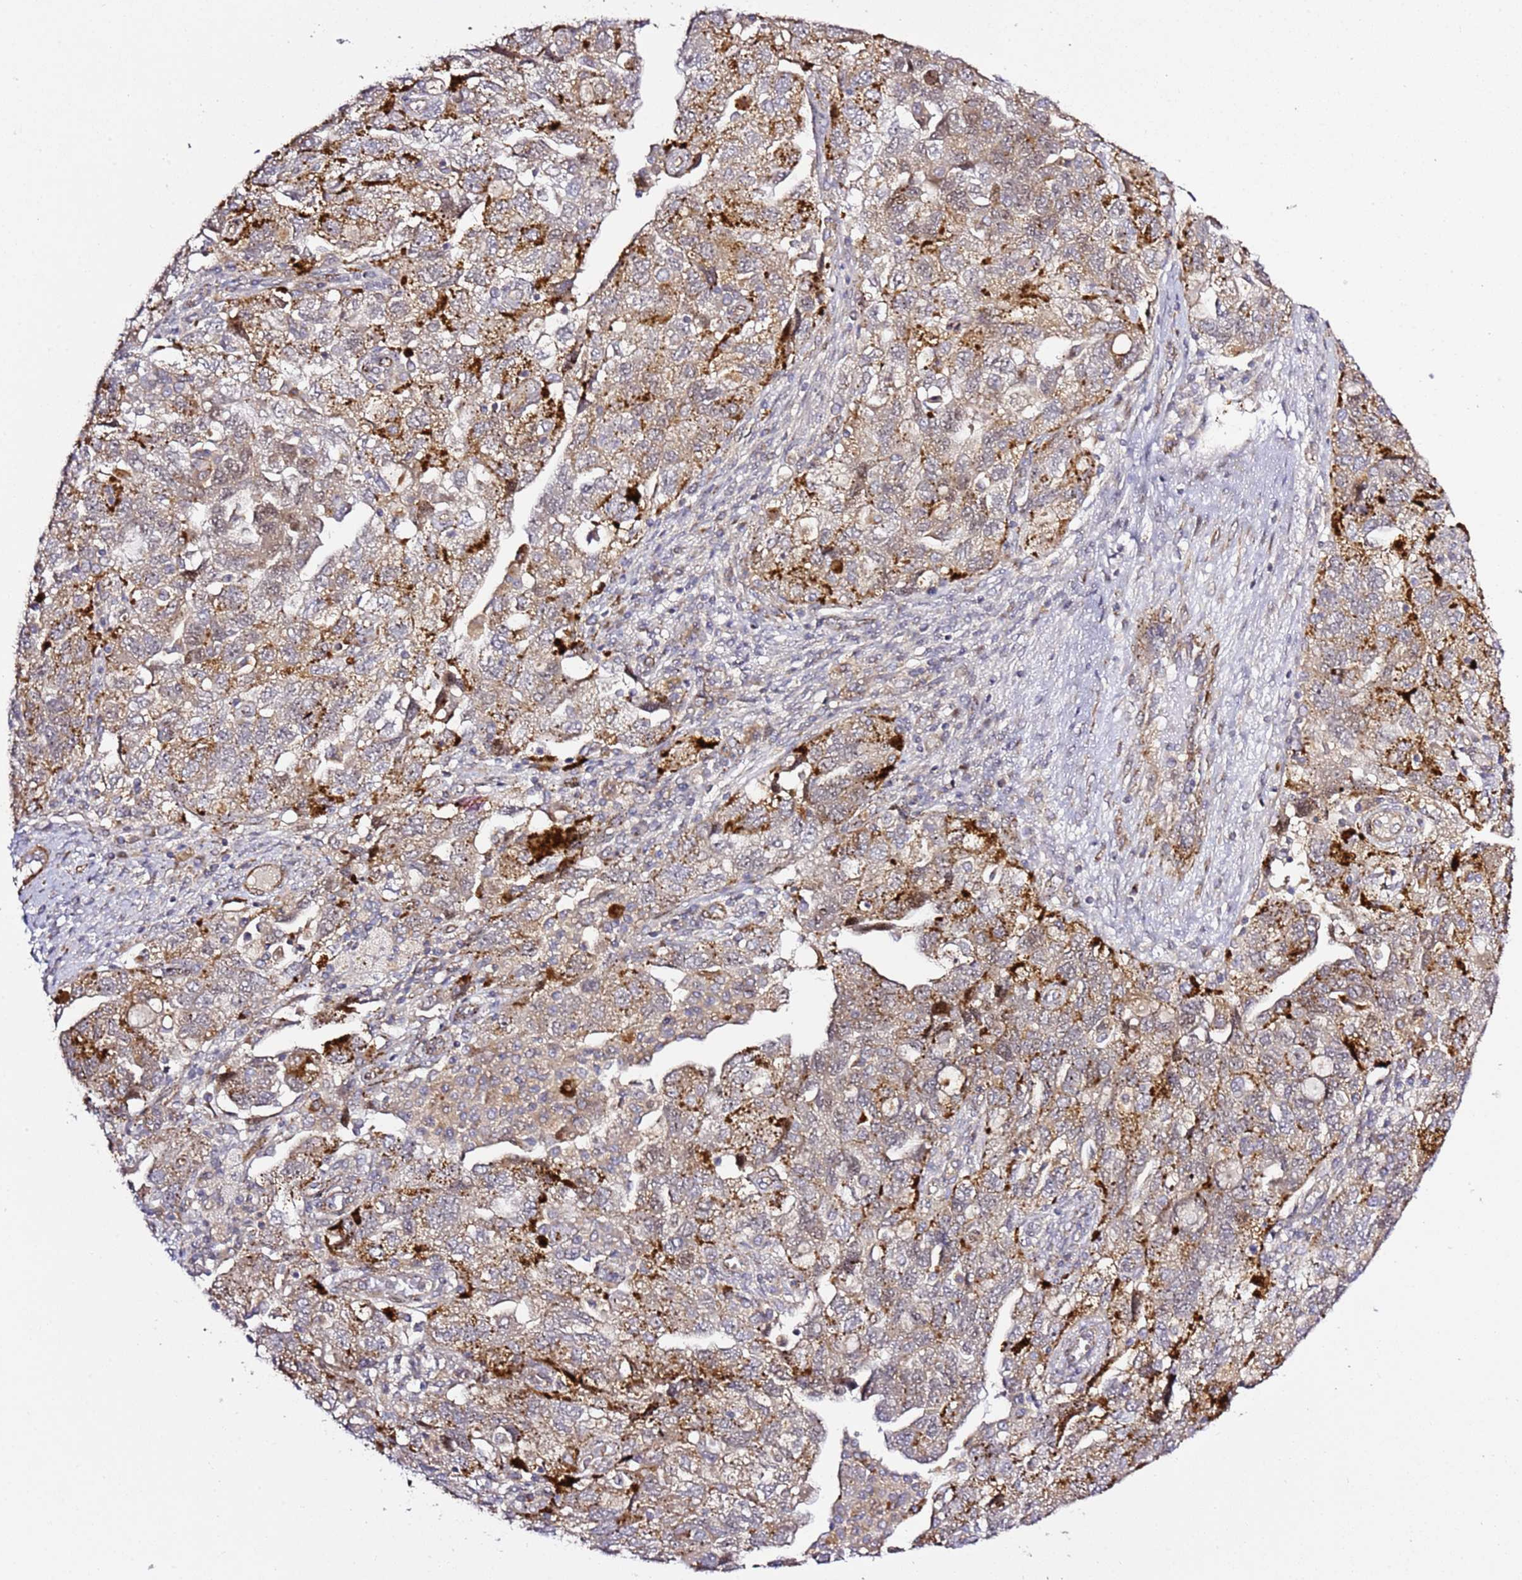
{"staining": {"intensity": "strong", "quantity": "<25%", "location": "cytoplasmic/membranous"}, "tissue": "ovarian cancer", "cell_type": "Tumor cells", "image_type": "cancer", "snomed": [{"axis": "morphology", "description": "Carcinoma, NOS"}, {"axis": "morphology", "description": "Cystadenocarcinoma, serous, NOS"}, {"axis": "topography", "description": "Ovary"}], "caption": "Strong cytoplasmic/membranous positivity for a protein is present in about <25% of tumor cells of ovarian cancer (serous cystadenocarcinoma) using IHC.", "gene": "PVRIG", "patient": {"sex": "female", "age": 69}}